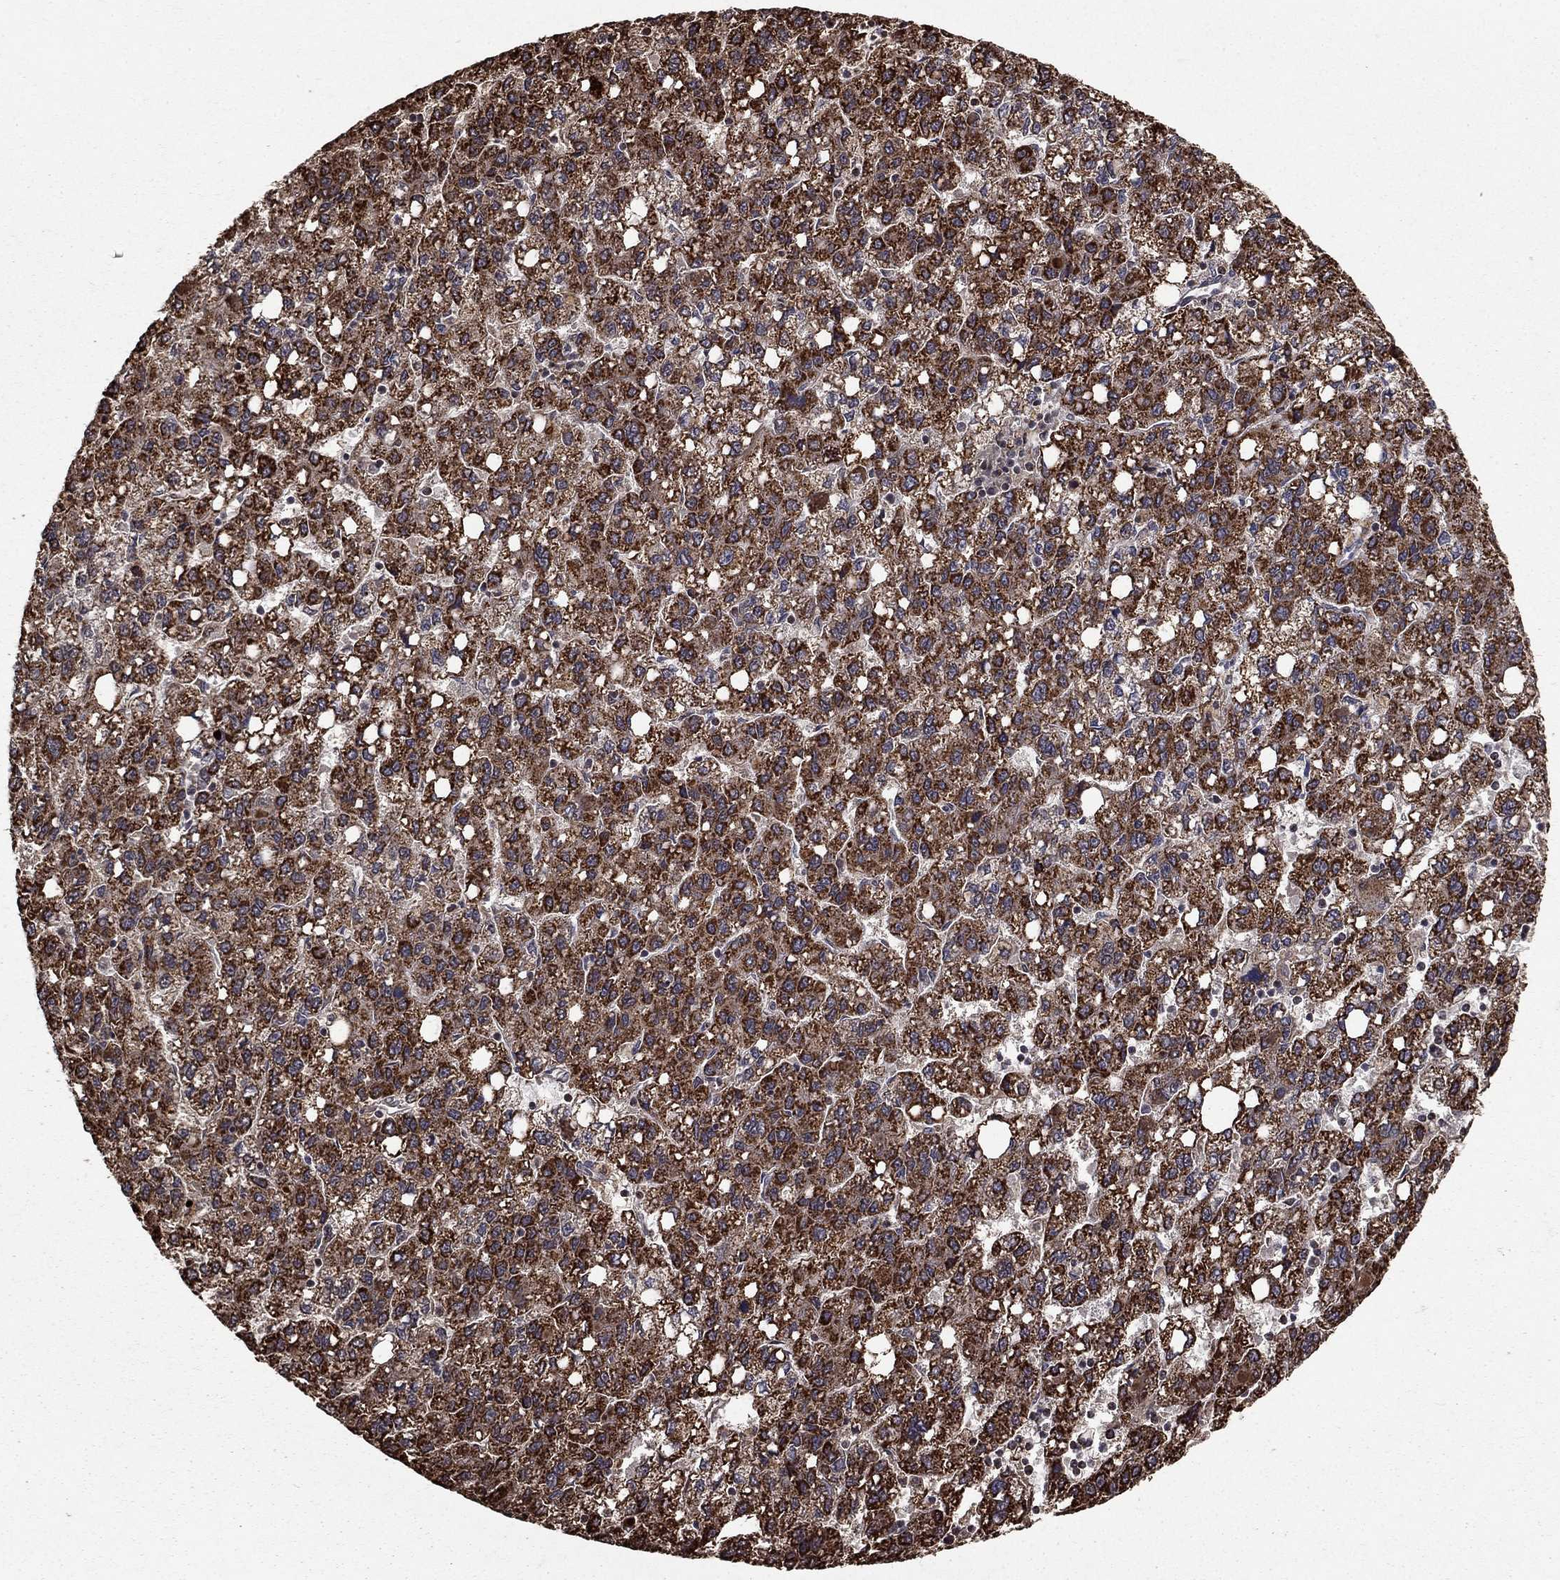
{"staining": {"intensity": "strong", "quantity": ">75%", "location": "cytoplasmic/membranous"}, "tissue": "liver cancer", "cell_type": "Tumor cells", "image_type": "cancer", "snomed": [{"axis": "morphology", "description": "Carcinoma, Hepatocellular, NOS"}, {"axis": "topography", "description": "Liver"}], "caption": "Strong cytoplasmic/membranous expression for a protein is identified in about >75% of tumor cells of liver cancer using IHC.", "gene": "ACOT13", "patient": {"sex": "female", "age": 82}}